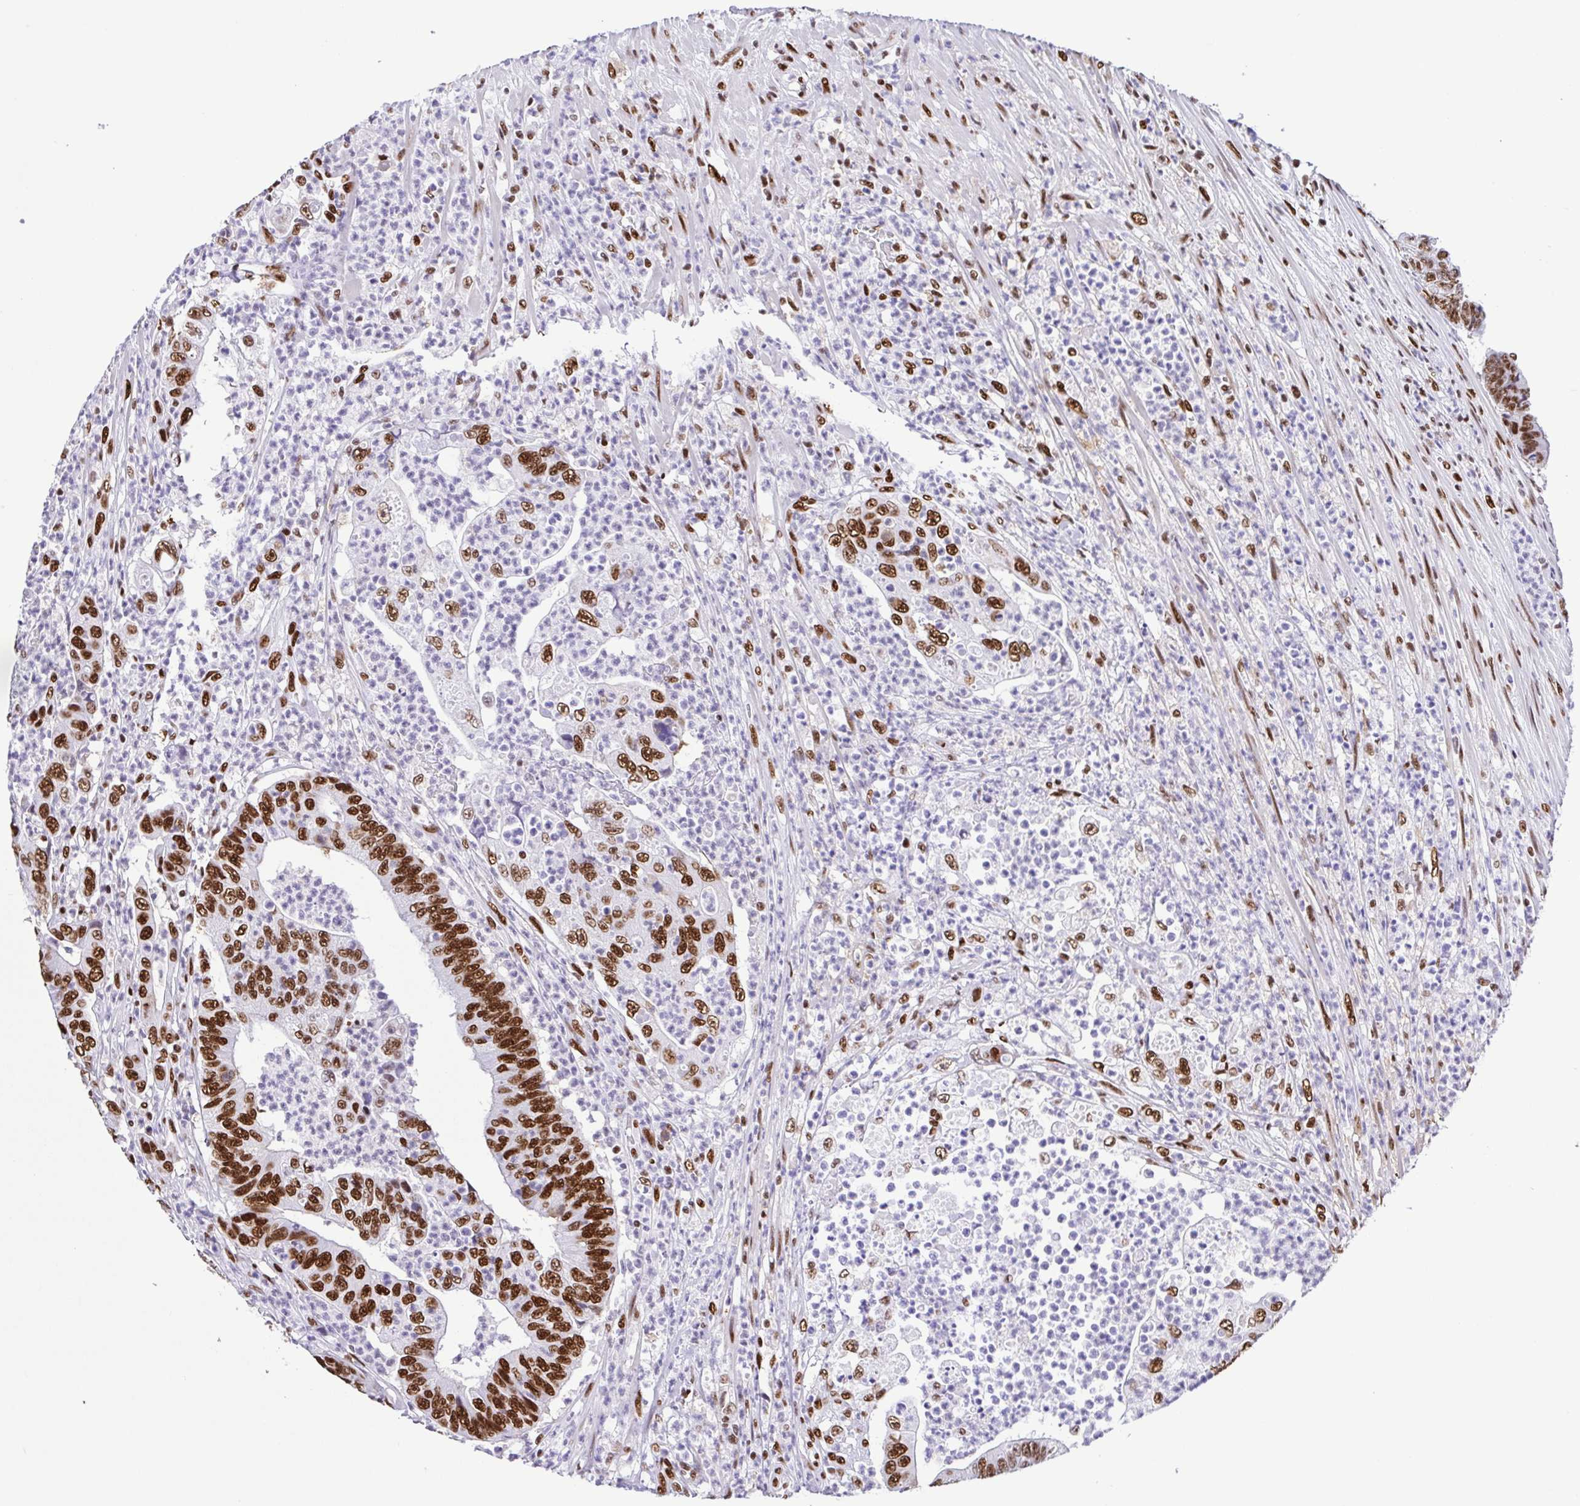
{"staining": {"intensity": "strong", "quantity": ">75%", "location": "nuclear"}, "tissue": "colorectal cancer", "cell_type": "Tumor cells", "image_type": "cancer", "snomed": [{"axis": "morphology", "description": "Adenocarcinoma, NOS"}, {"axis": "topography", "description": "Colon"}], "caption": "Immunohistochemistry micrograph of neoplastic tissue: adenocarcinoma (colorectal) stained using immunohistochemistry (IHC) reveals high levels of strong protein expression localized specifically in the nuclear of tumor cells, appearing as a nuclear brown color.", "gene": "TRIM28", "patient": {"sex": "female", "age": 48}}